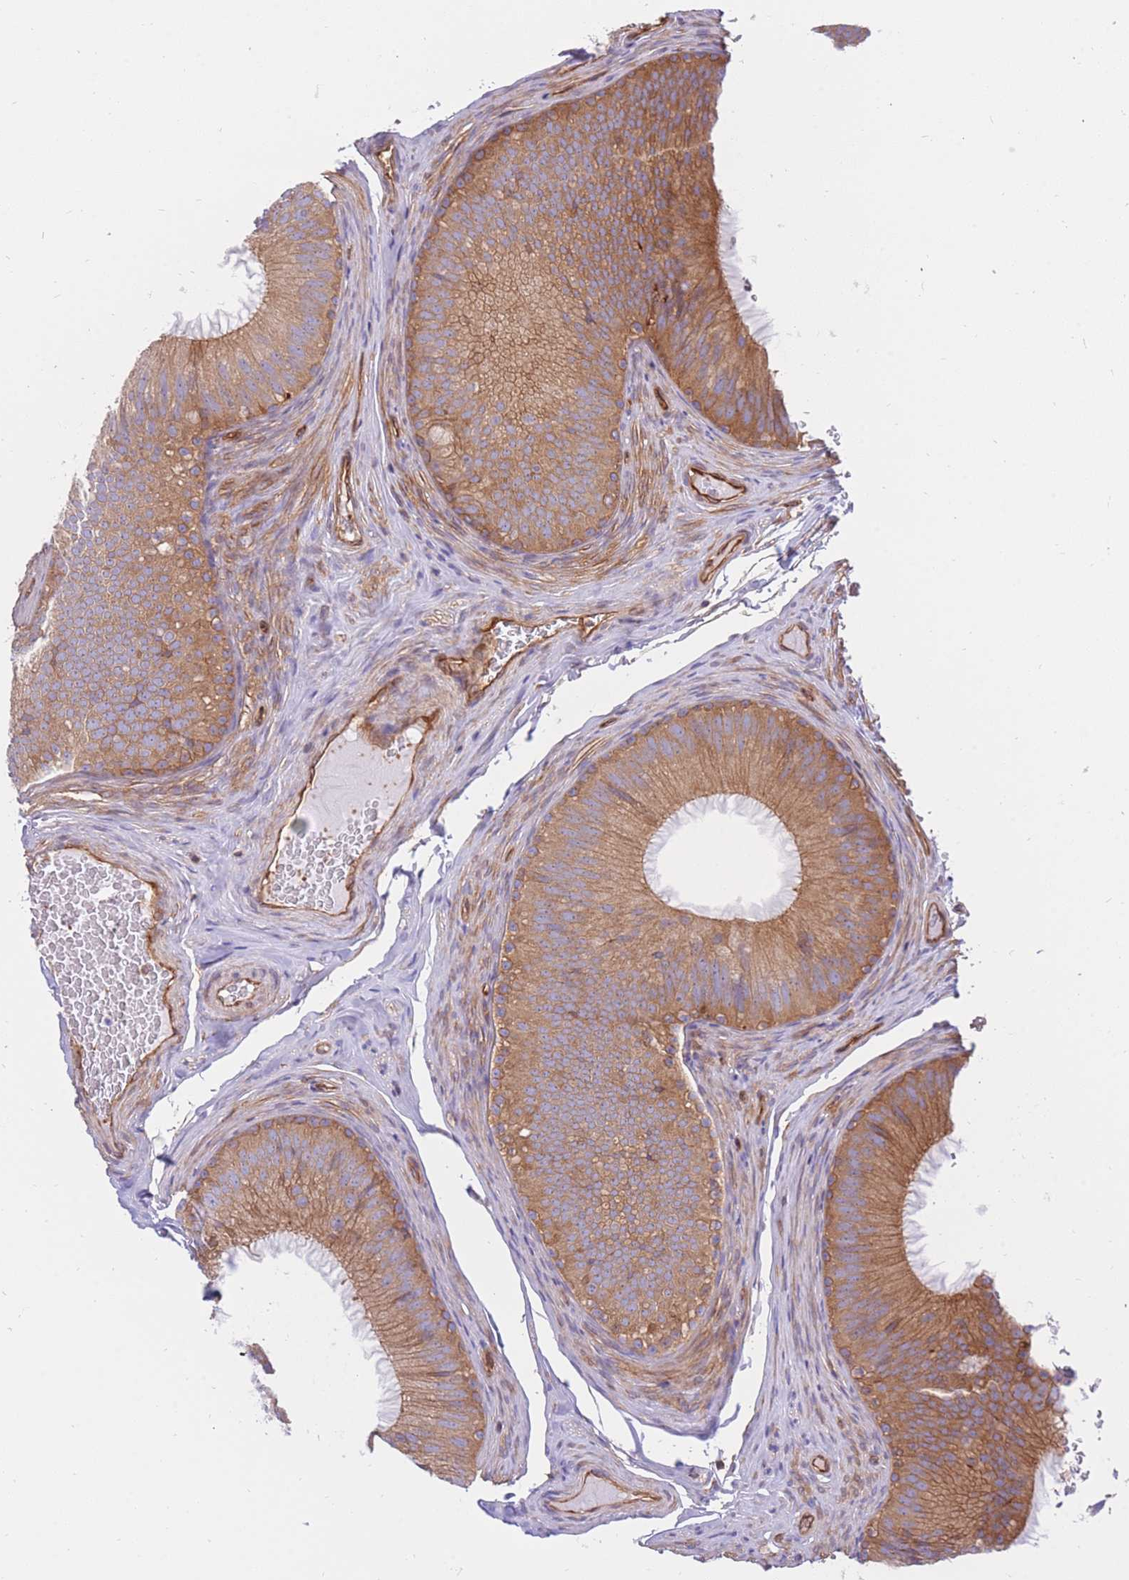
{"staining": {"intensity": "moderate", "quantity": ">75%", "location": "cytoplasmic/membranous"}, "tissue": "epididymis", "cell_type": "Glandular cells", "image_type": "normal", "snomed": [{"axis": "morphology", "description": "Normal tissue, NOS"}, {"axis": "topography", "description": "Epididymis"}], "caption": "Glandular cells show medium levels of moderate cytoplasmic/membranous positivity in approximately >75% of cells in normal epididymis. (DAB (3,3'-diaminobenzidine) = brown stain, brightfield microscopy at high magnification).", "gene": "REM1", "patient": {"sex": "male", "age": 34}}